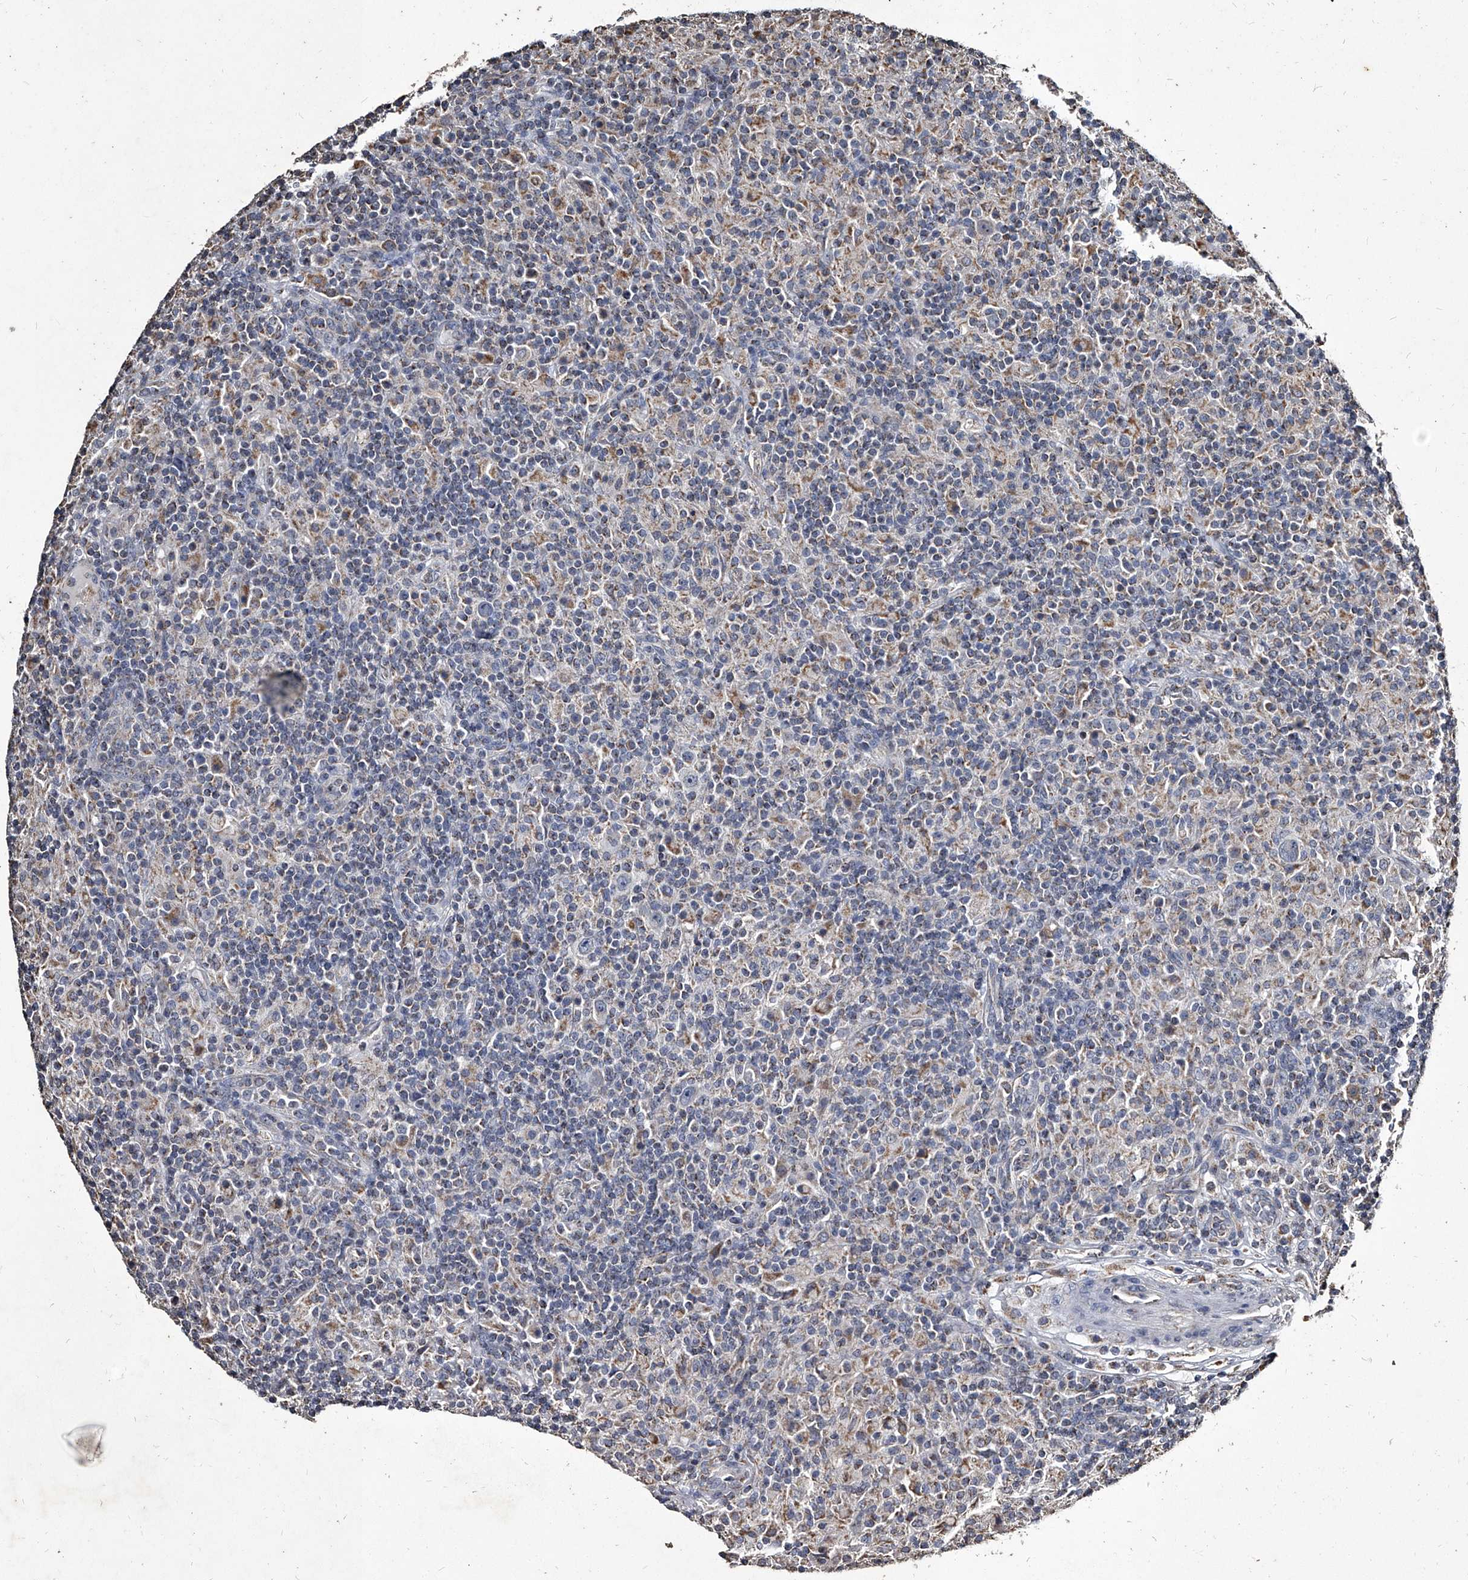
{"staining": {"intensity": "negative", "quantity": "none", "location": "none"}, "tissue": "lymphoma", "cell_type": "Tumor cells", "image_type": "cancer", "snomed": [{"axis": "morphology", "description": "Hodgkin's disease, NOS"}, {"axis": "topography", "description": "Lymph node"}], "caption": "Tumor cells are negative for protein expression in human Hodgkin's disease. (DAB (3,3'-diaminobenzidine) immunohistochemistry, high magnification).", "gene": "GPR183", "patient": {"sex": "male", "age": 70}}